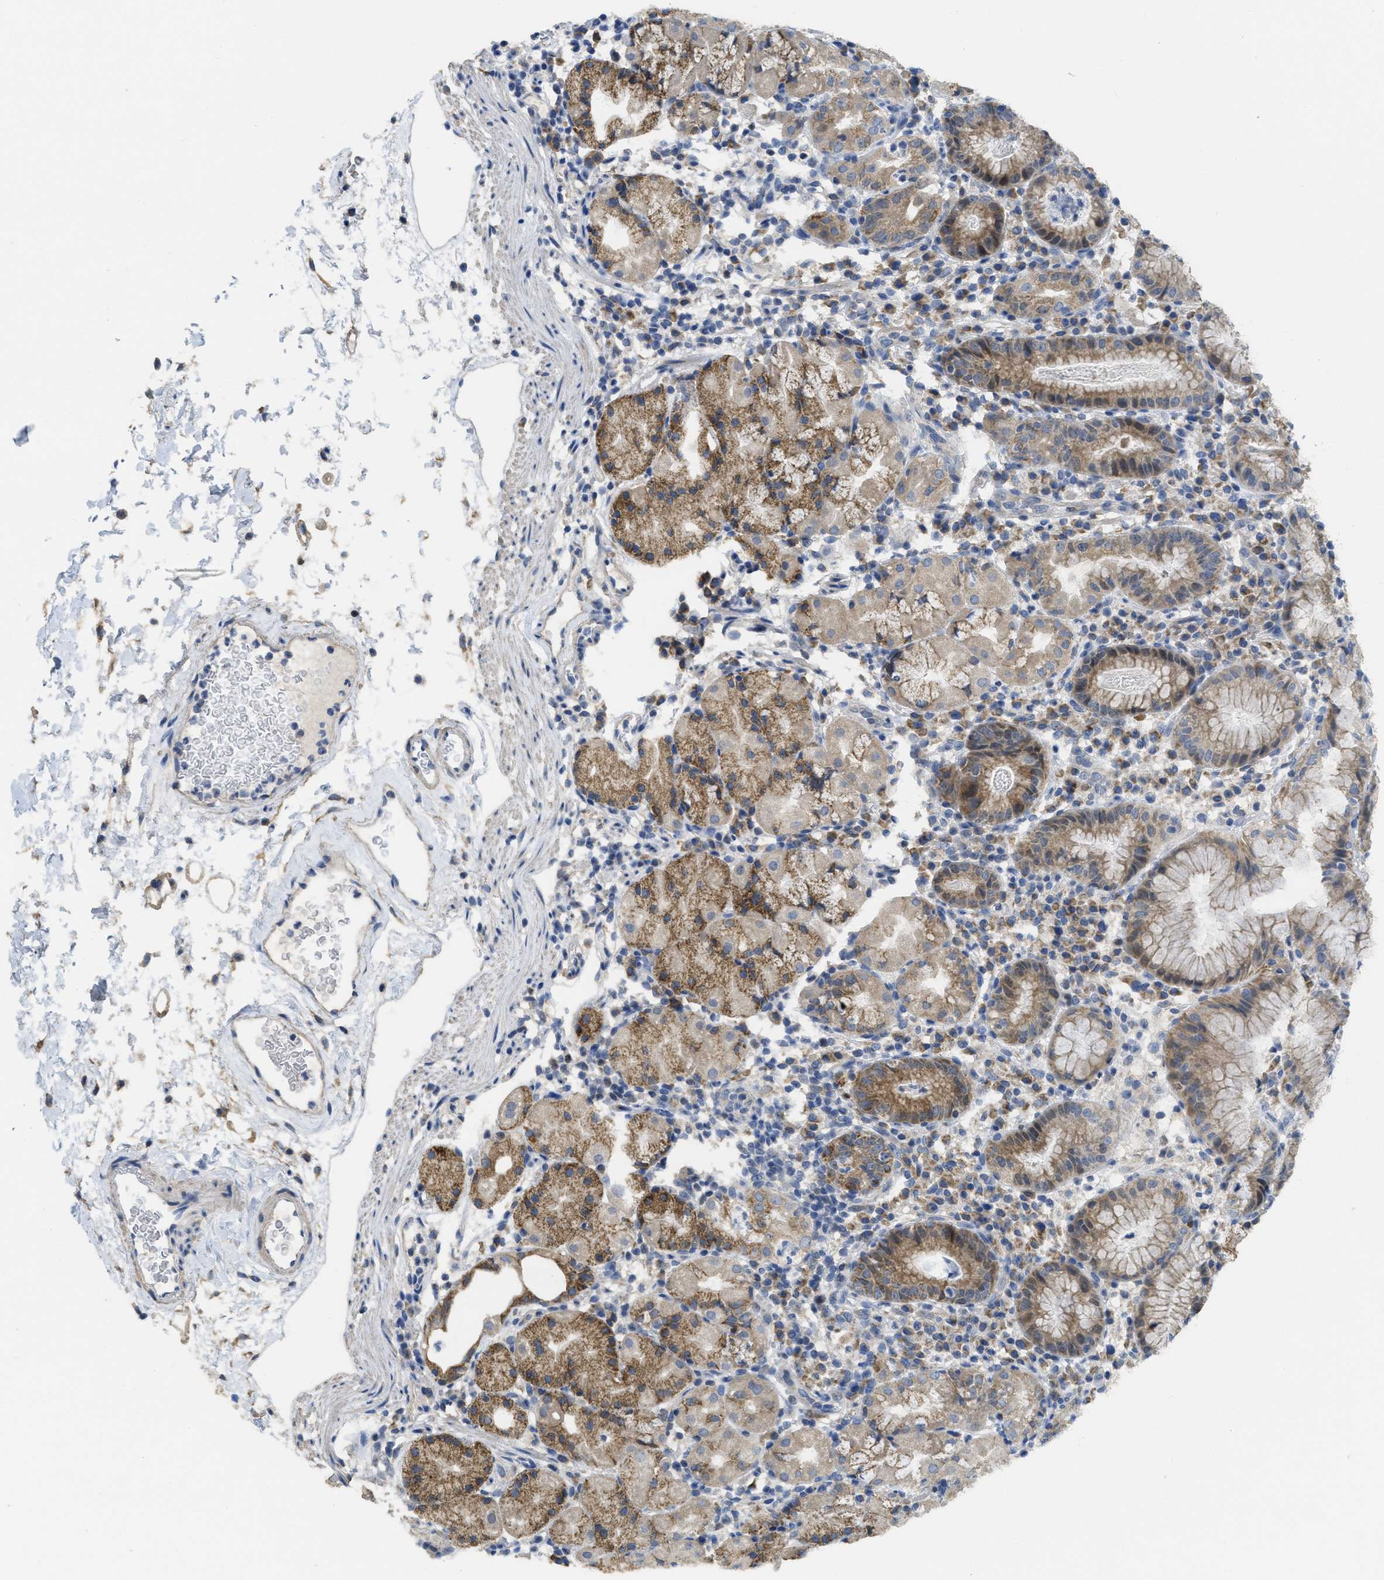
{"staining": {"intensity": "moderate", "quantity": ">75%", "location": "cytoplasmic/membranous"}, "tissue": "stomach", "cell_type": "Glandular cells", "image_type": "normal", "snomed": [{"axis": "morphology", "description": "Normal tissue, NOS"}, {"axis": "topography", "description": "Stomach"}, {"axis": "topography", "description": "Stomach, lower"}], "caption": "IHC staining of benign stomach, which demonstrates medium levels of moderate cytoplasmic/membranous expression in approximately >75% of glandular cells indicating moderate cytoplasmic/membranous protein expression. The staining was performed using DAB (brown) for protein detection and nuclei were counterstained in hematoxylin (blue).", "gene": "SFXN2", "patient": {"sex": "female", "age": 75}}